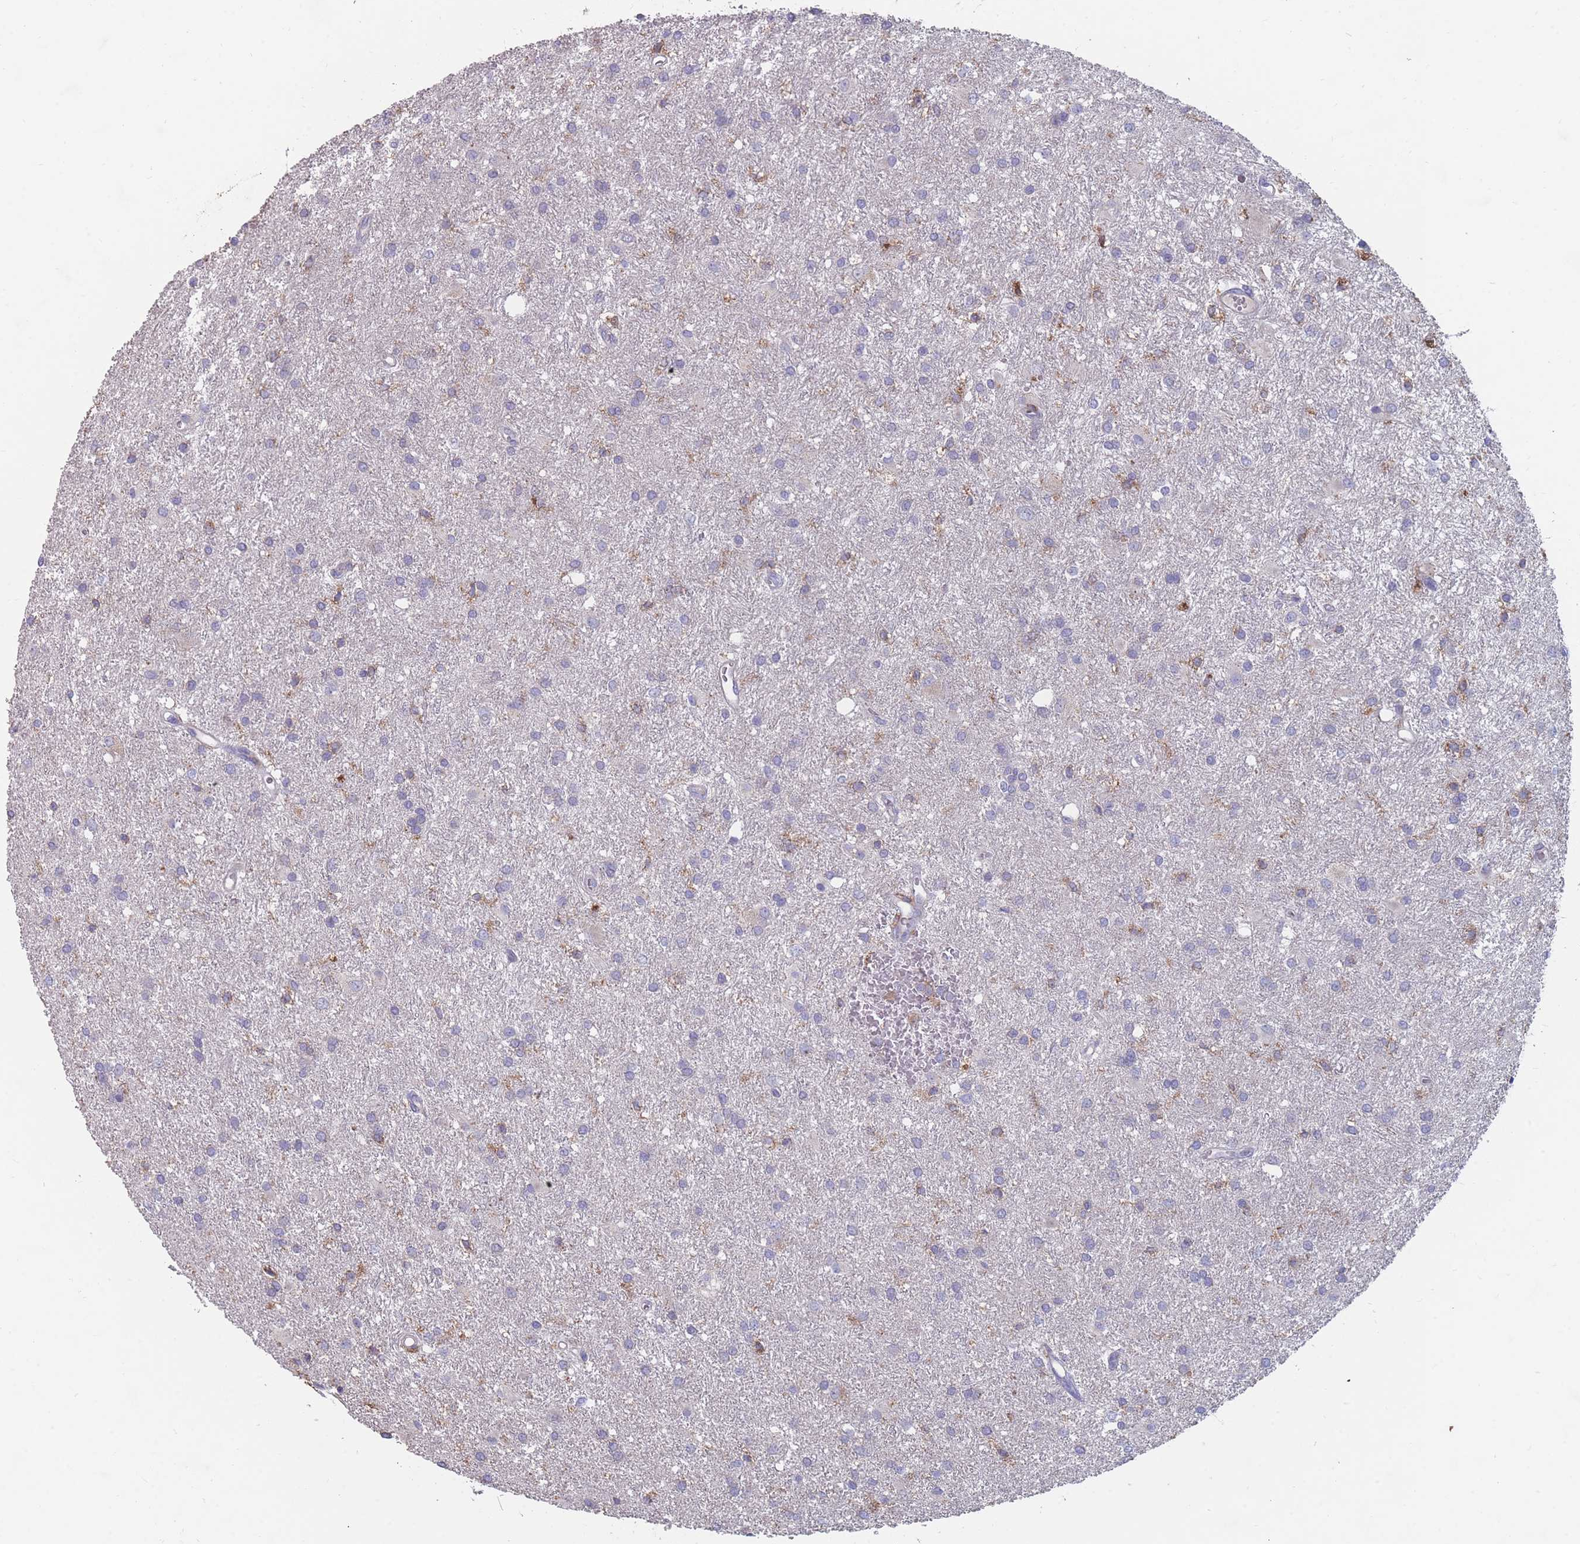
{"staining": {"intensity": "negative", "quantity": "none", "location": "none"}, "tissue": "glioma", "cell_type": "Tumor cells", "image_type": "cancer", "snomed": [{"axis": "morphology", "description": "Glioma, malignant, High grade"}, {"axis": "topography", "description": "Brain"}], "caption": "The immunohistochemistry image has no significant positivity in tumor cells of glioma tissue.", "gene": "CD33", "patient": {"sex": "female", "age": 50}}